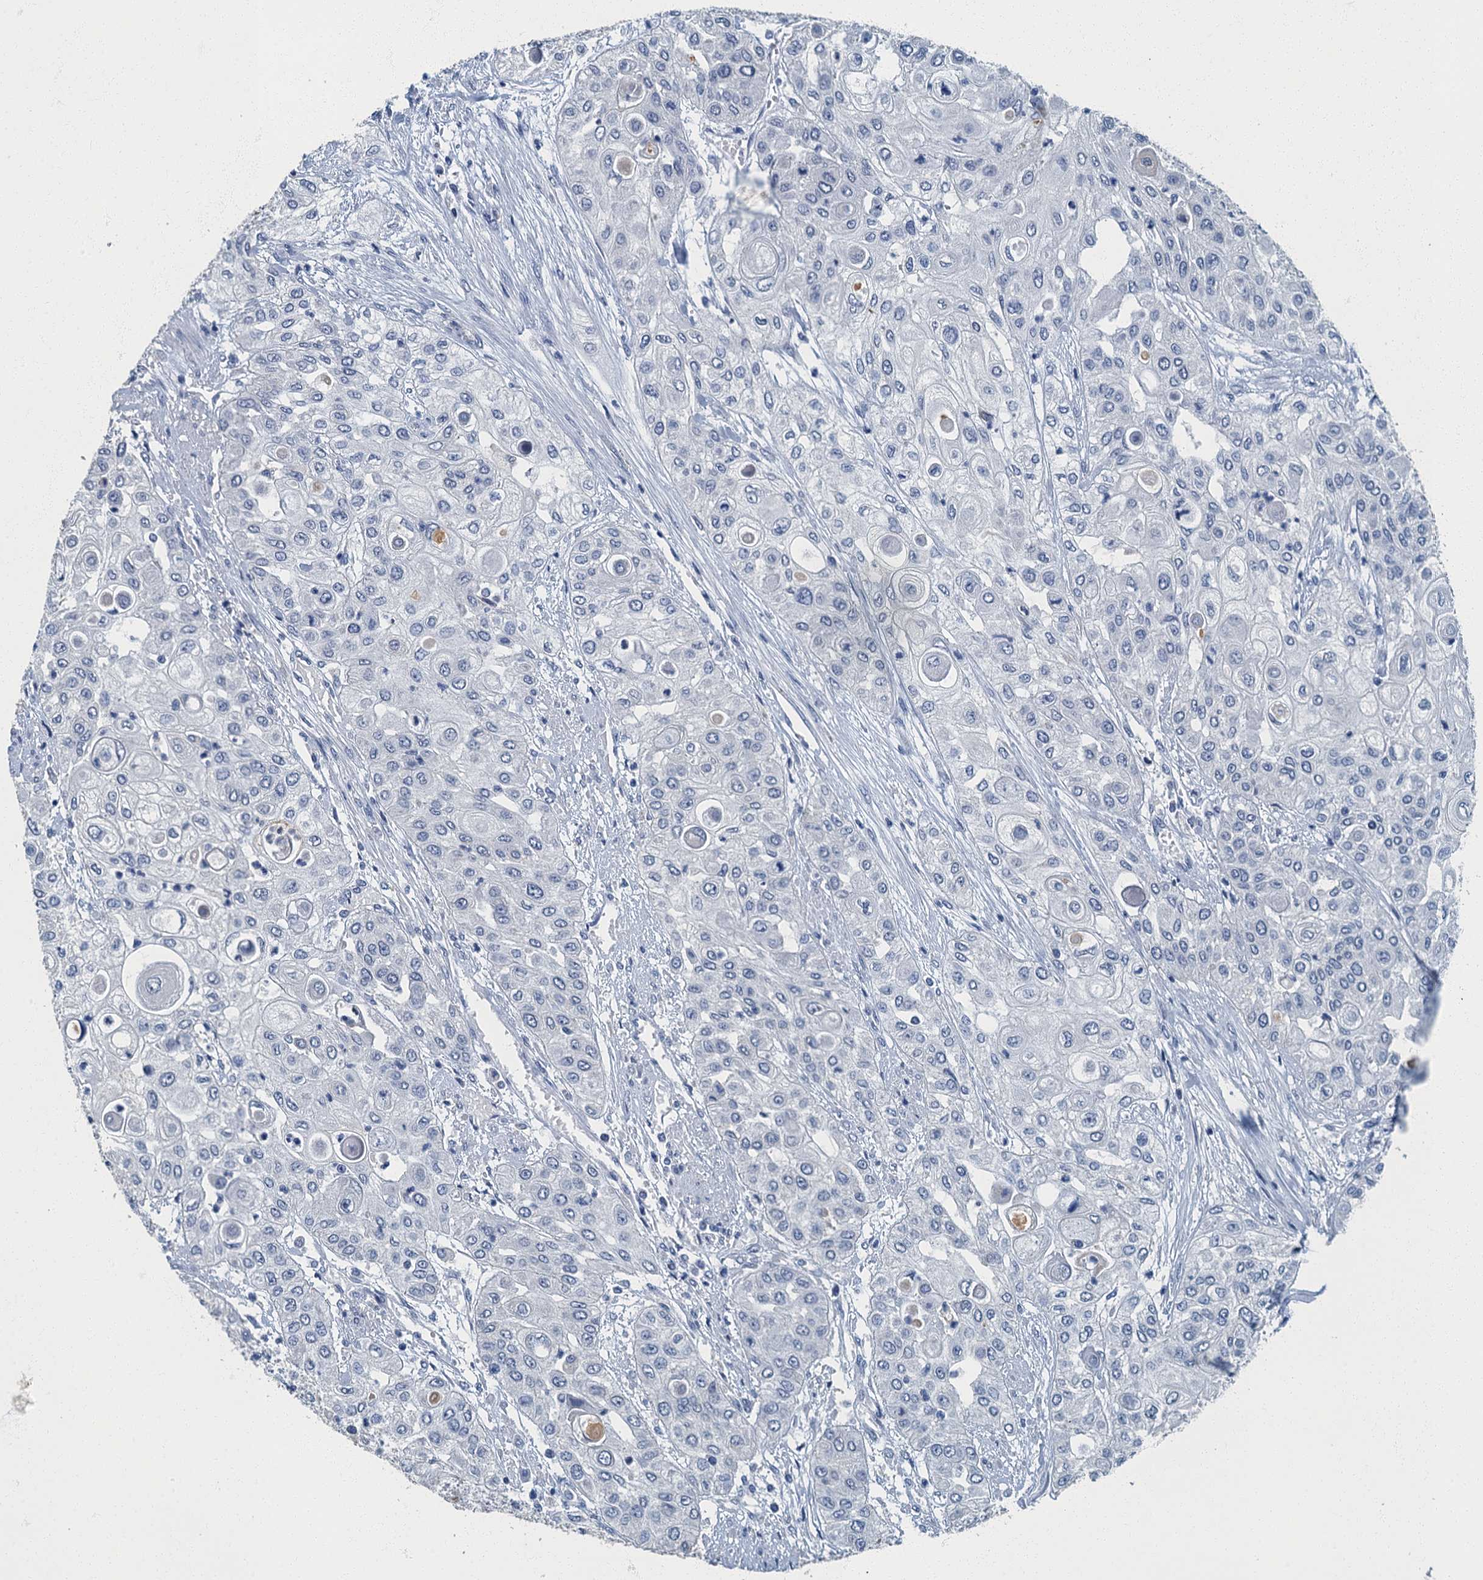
{"staining": {"intensity": "negative", "quantity": "none", "location": "none"}, "tissue": "urothelial cancer", "cell_type": "Tumor cells", "image_type": "cancer", "snomed": [{"axis": "morphology", "description": "Urothelial carcinoma, High grade"}, {"axis": "topography", "description": "Urinary bladder"}], "caption": "An immunohistochemistry (IHC) histopathology image of urothelial carcinoma (high-grade) is shown. There is no staining in tumor cells of urothelial carcinoma (high-grade).", "gene": "GADL1", "patient": {"sex": "female", "age": 79}}